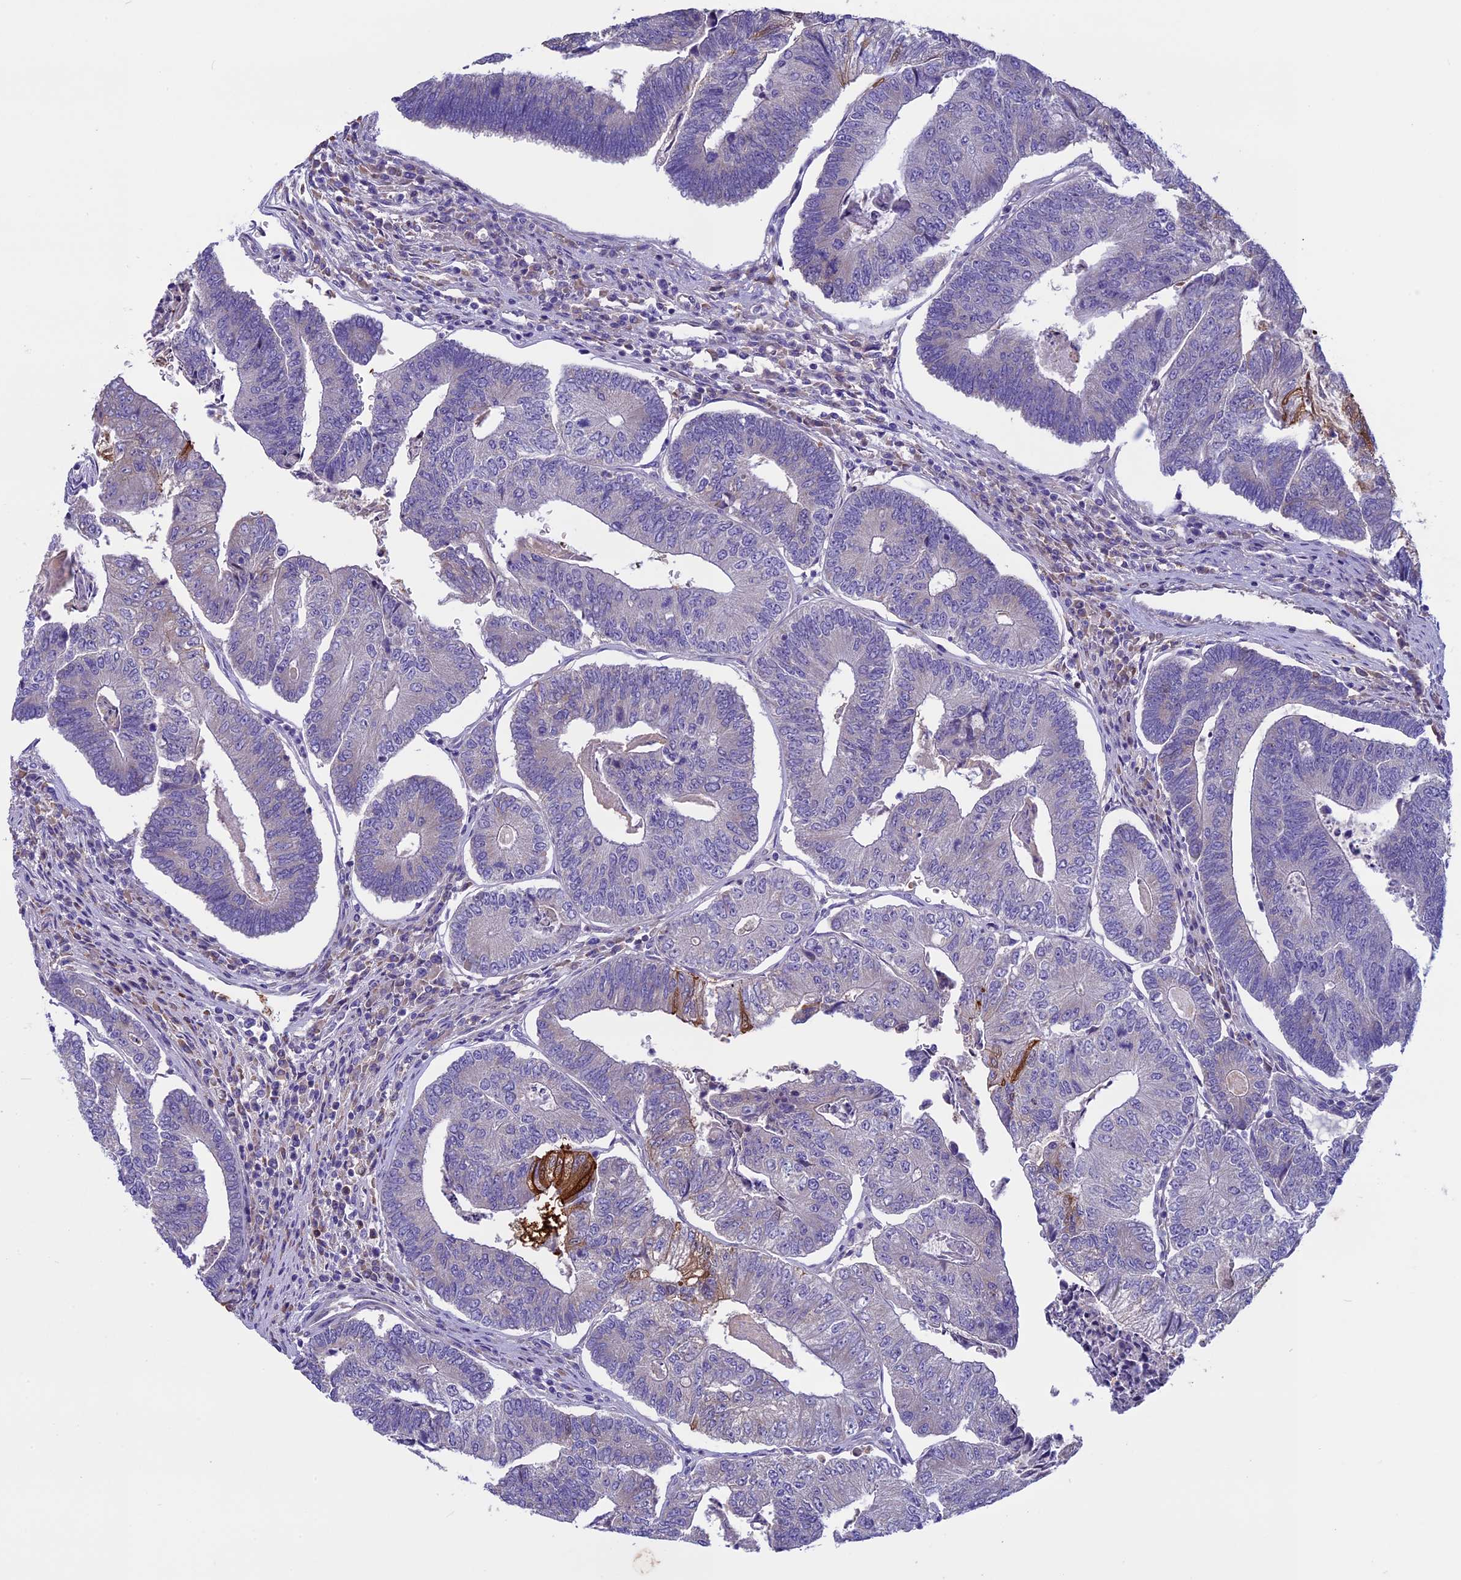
{"staining": {"intensity": "negative", "quantity": "none", "location": "none"}, "tissue": "colorectal cancer", "cell_type": "Tumor cells", "image_type": "cancer", "snomed": [{"axis": "morphology", "description": "Adenocarcinoma, NOS"}, {"axis": "topography", "description": "Colon"}], "caption": "This photomicrograph is of adenocarcinoma (colorectal) stained with IHC to label a protein in brown with the nuclei are counter-stained blue. There is no positivity in tumor cells.", "gene": "DCTN5", "patient": {"sex": "female", "age": 67}}